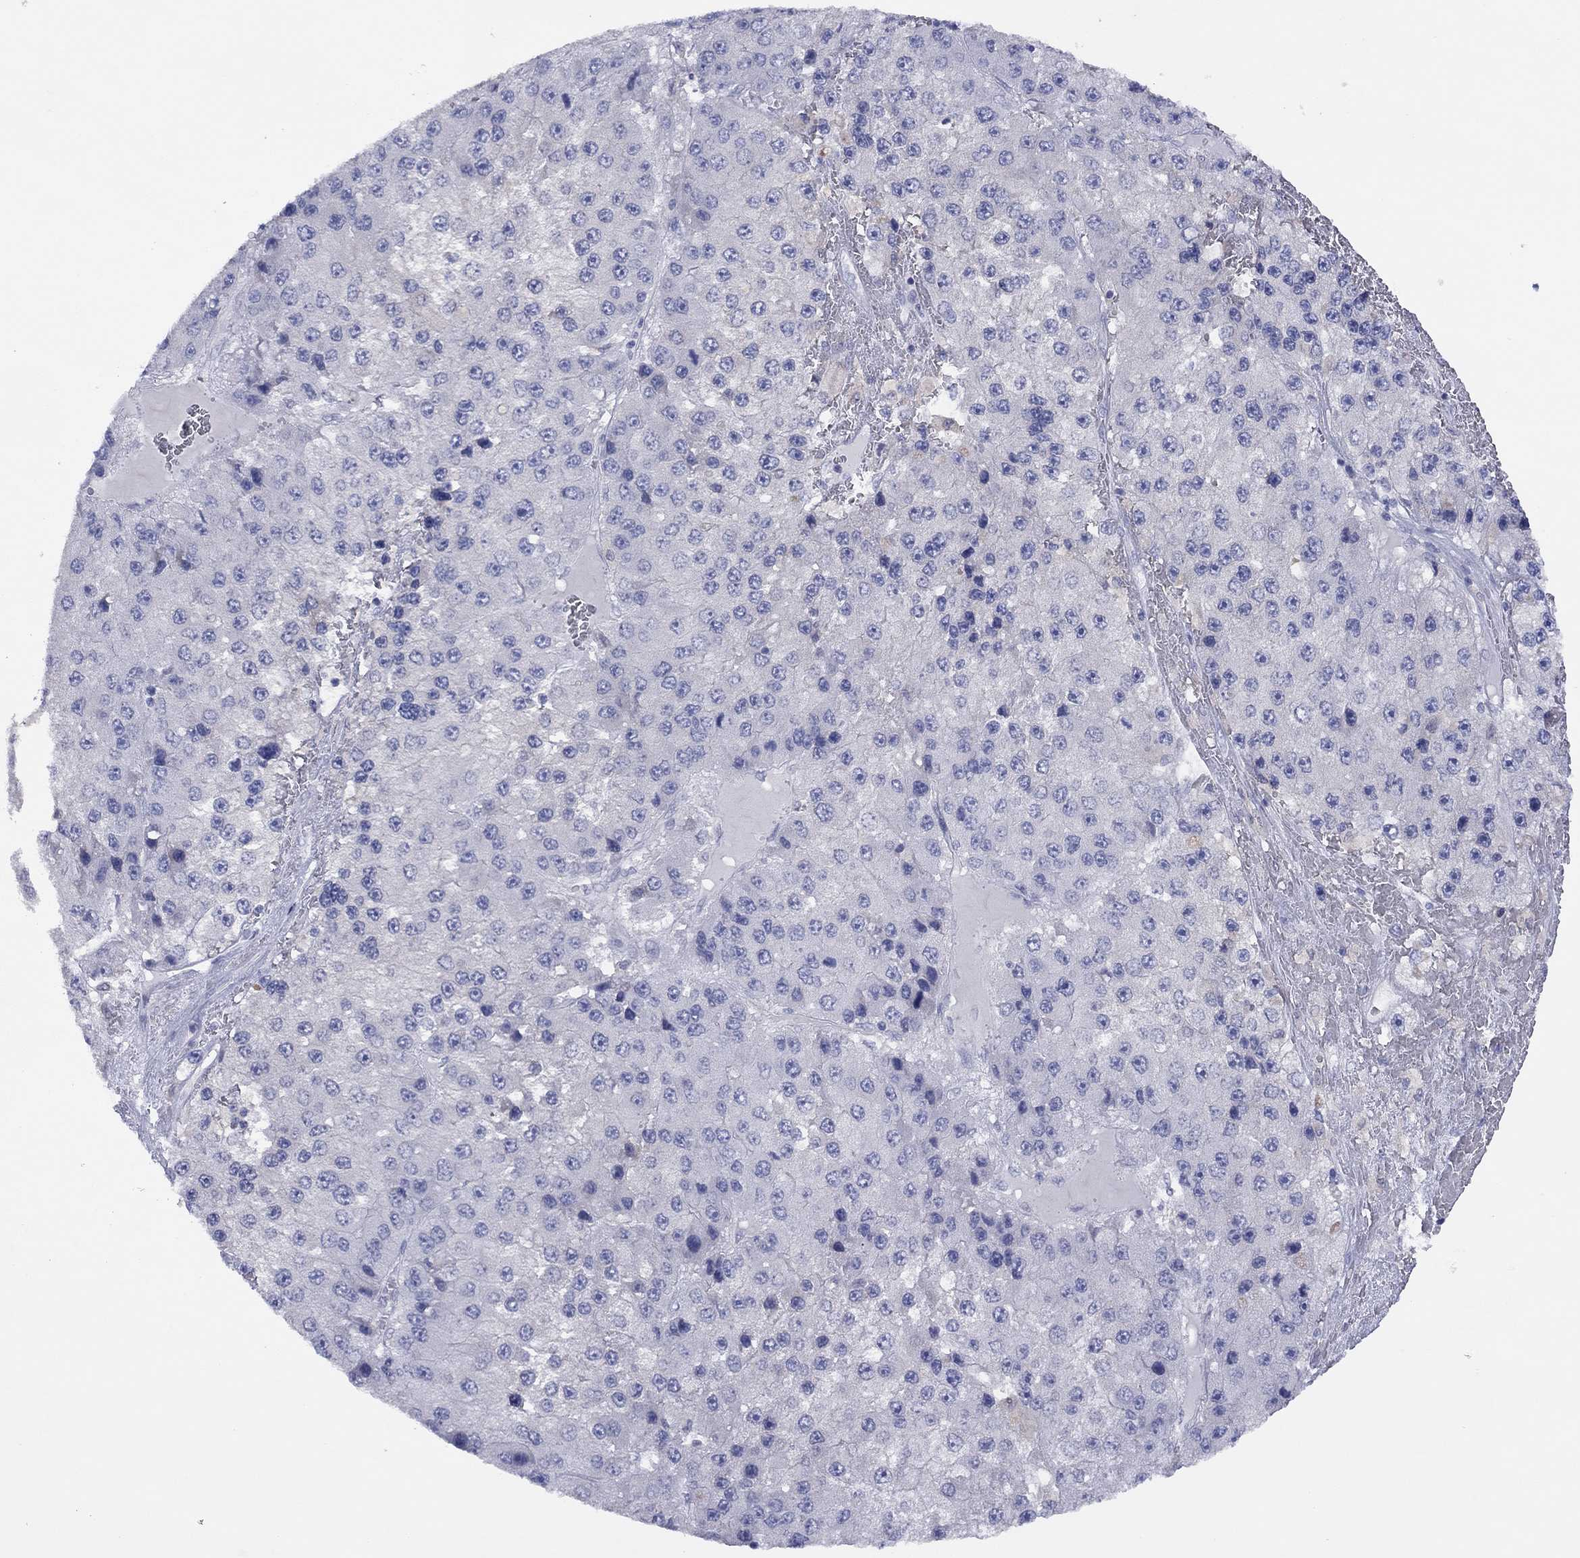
{"staining": {"intensity": "negative", "quantity": "none", "location": "none"}, "tissue": "liver cancer", "cell_type": "Tumor cells", "image_type": "cancer", "snomed": [{"axis": "morphology", "description": "Carcinoma, Hepatocellular, NOS"}, {"axis": "topography", "description": "Liver"}], "caption": "Liver cancer (hepatocellular carcinoma) was stained to show a protein in brown. There is no significant expression in tumor cells.", "gene": "CYP2B6", "patient": {"sex": "female", "age": 73}}